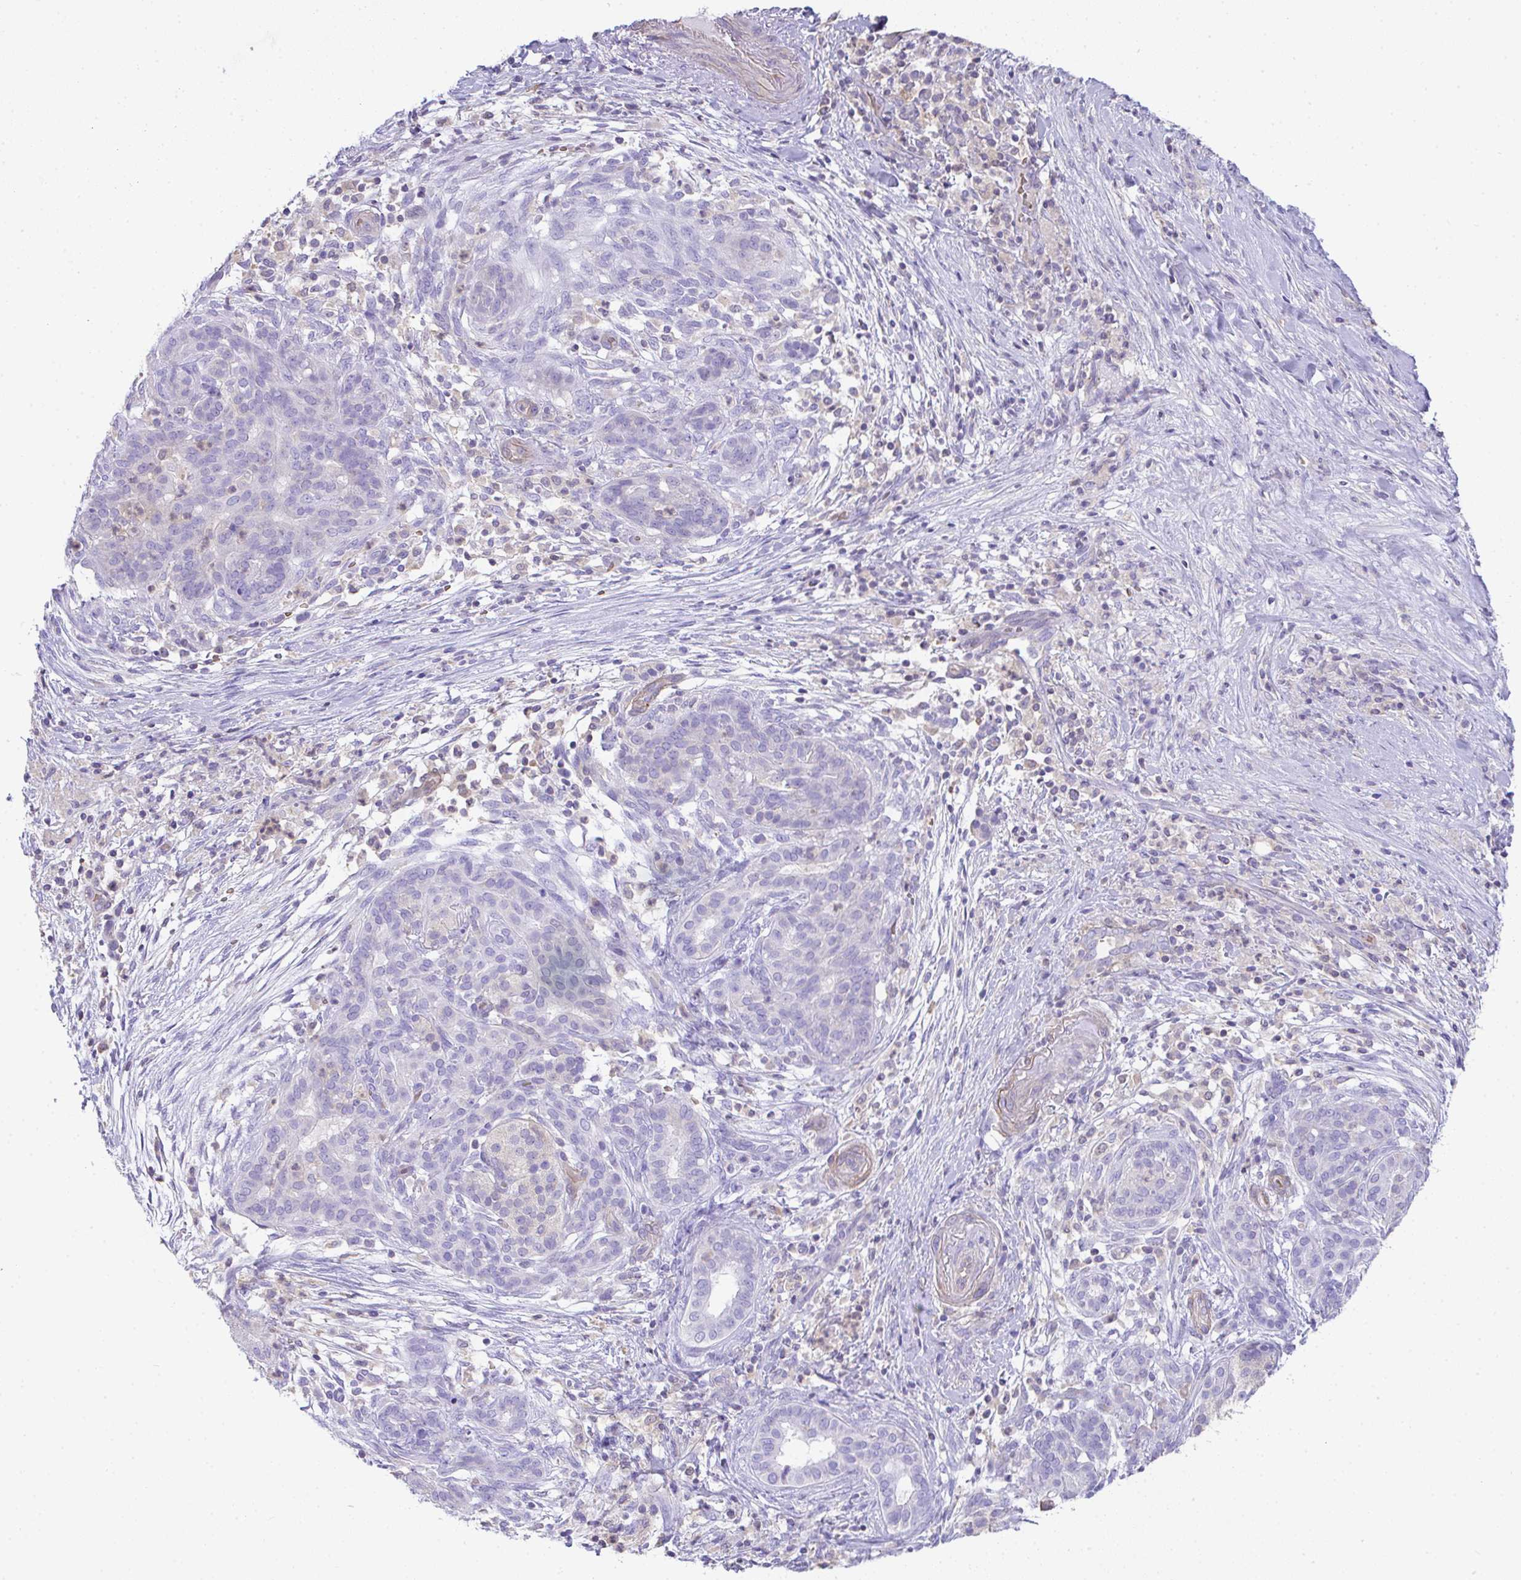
{"staining": {"intensity": "negative", "quantity": "none", "location": "none"}, "tissue": "pancreatic cancer", "cell_type": "Tumor cells", "image_type": "cancer", "snomed": [{"axis": "morphology", "description": "Adenocarcinoma, NOS"}, {"axis": "topography", "description": "Pancreas"}], "caption": "Adenocarcinoma (pancreatic) was stained to show a protein in brown. There is no significant expression in tumor cells.", "gene": "TNFAIP8", "patient": {"sex": "male", "age": 44}}